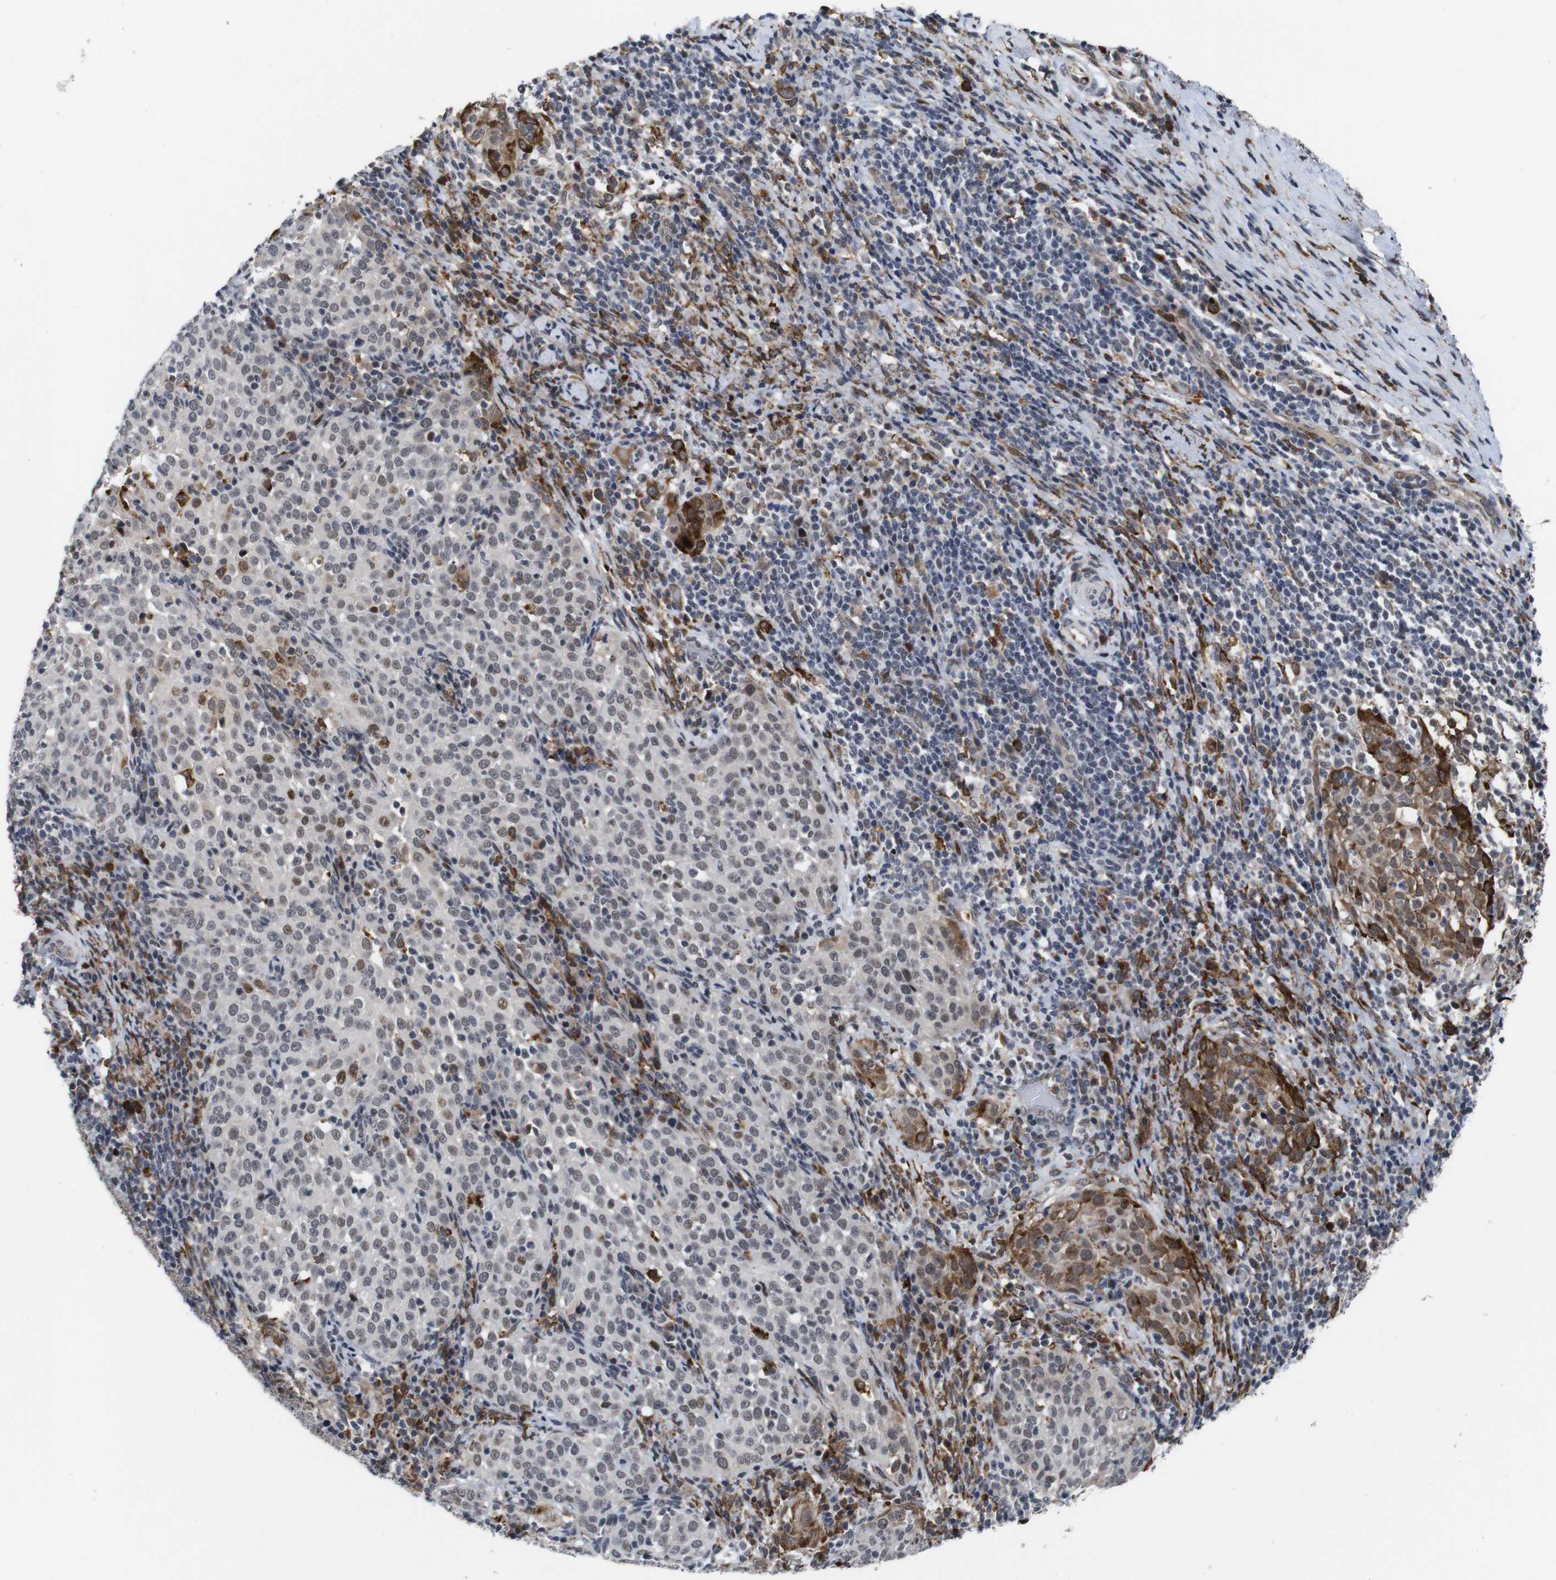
{"staining": {"intensity": "strong", "quantity": "<25%", "location": "cytoplasmic/membranous,nuclear"}, "tissue": "cervical cancer", "cell_type": "Tumor cells", "image_type": "cancer", "snomed": [{"axis": "morphology", "description": "Squamous cell carcinoma, NOS"}, {"axis": "topography", "description": "Cervix"}], "caption": "Immunohistochemical staining of human squamous cell carcinoma (cervical) displays medium levels of strong cytoplasmic/membranous and nuclear protein expression in about <25% of tumor cells.", "gene": "EIF4G1", "patient": {"sex": "female", "age": 51}}